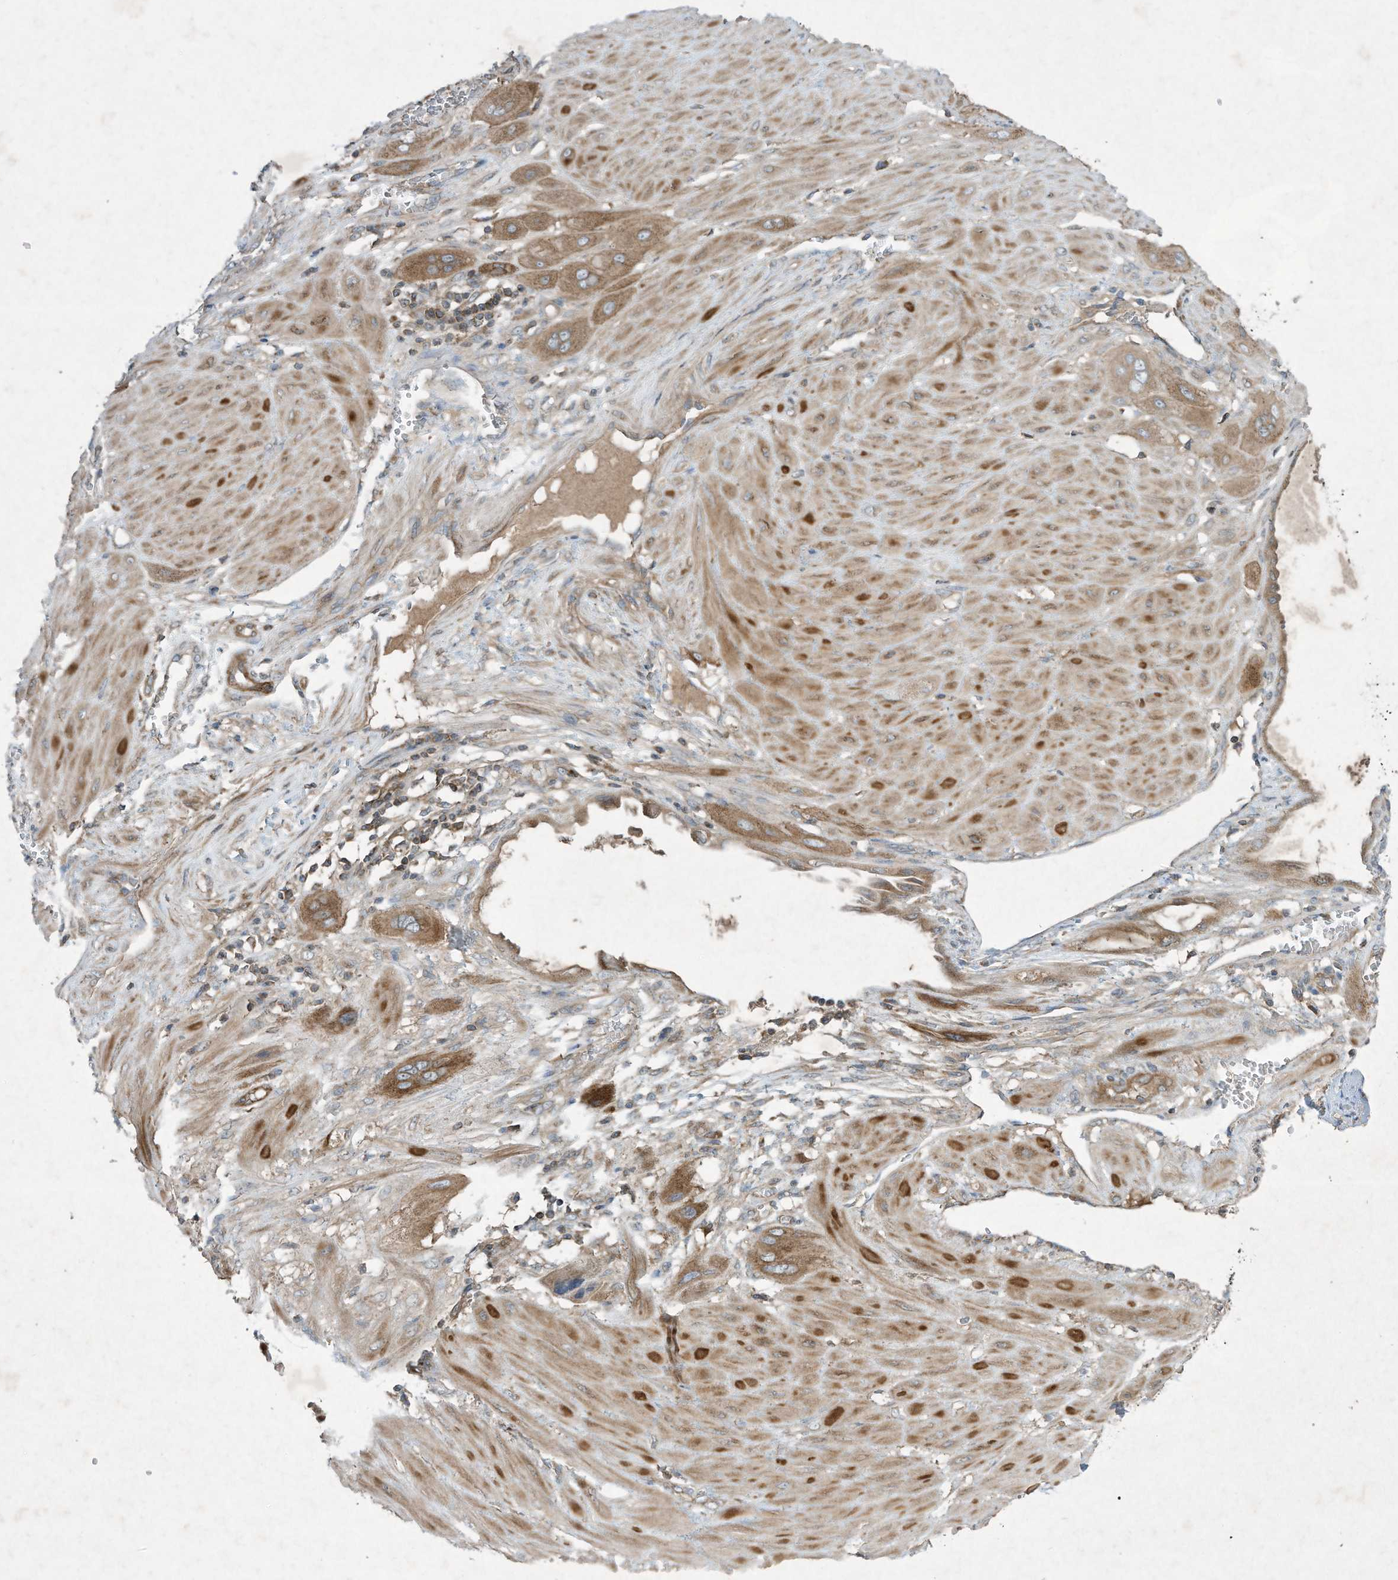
{"staining": {"intensity": "moderate", "quantity": ">75%", "location": "cytoplasmic/membranous"}, "tissue": "cervical cancer", "cell_type": "Tumor cells", "image_type": "cancer", "snomed": [{"axis": "morphology", "description": "Squamous cell carcinoma, NOS"}, {"axis": "topography", "description": "Cervix"}], "caption": "A micrograph of human squamous cell carcinoma (cervical) stained for a protein demonstrates moderate cytoplasmic/membranous brown staining in tumor cells.", "gene": "SYNJ2", "patient": {"sex": "female", "age": 34}}